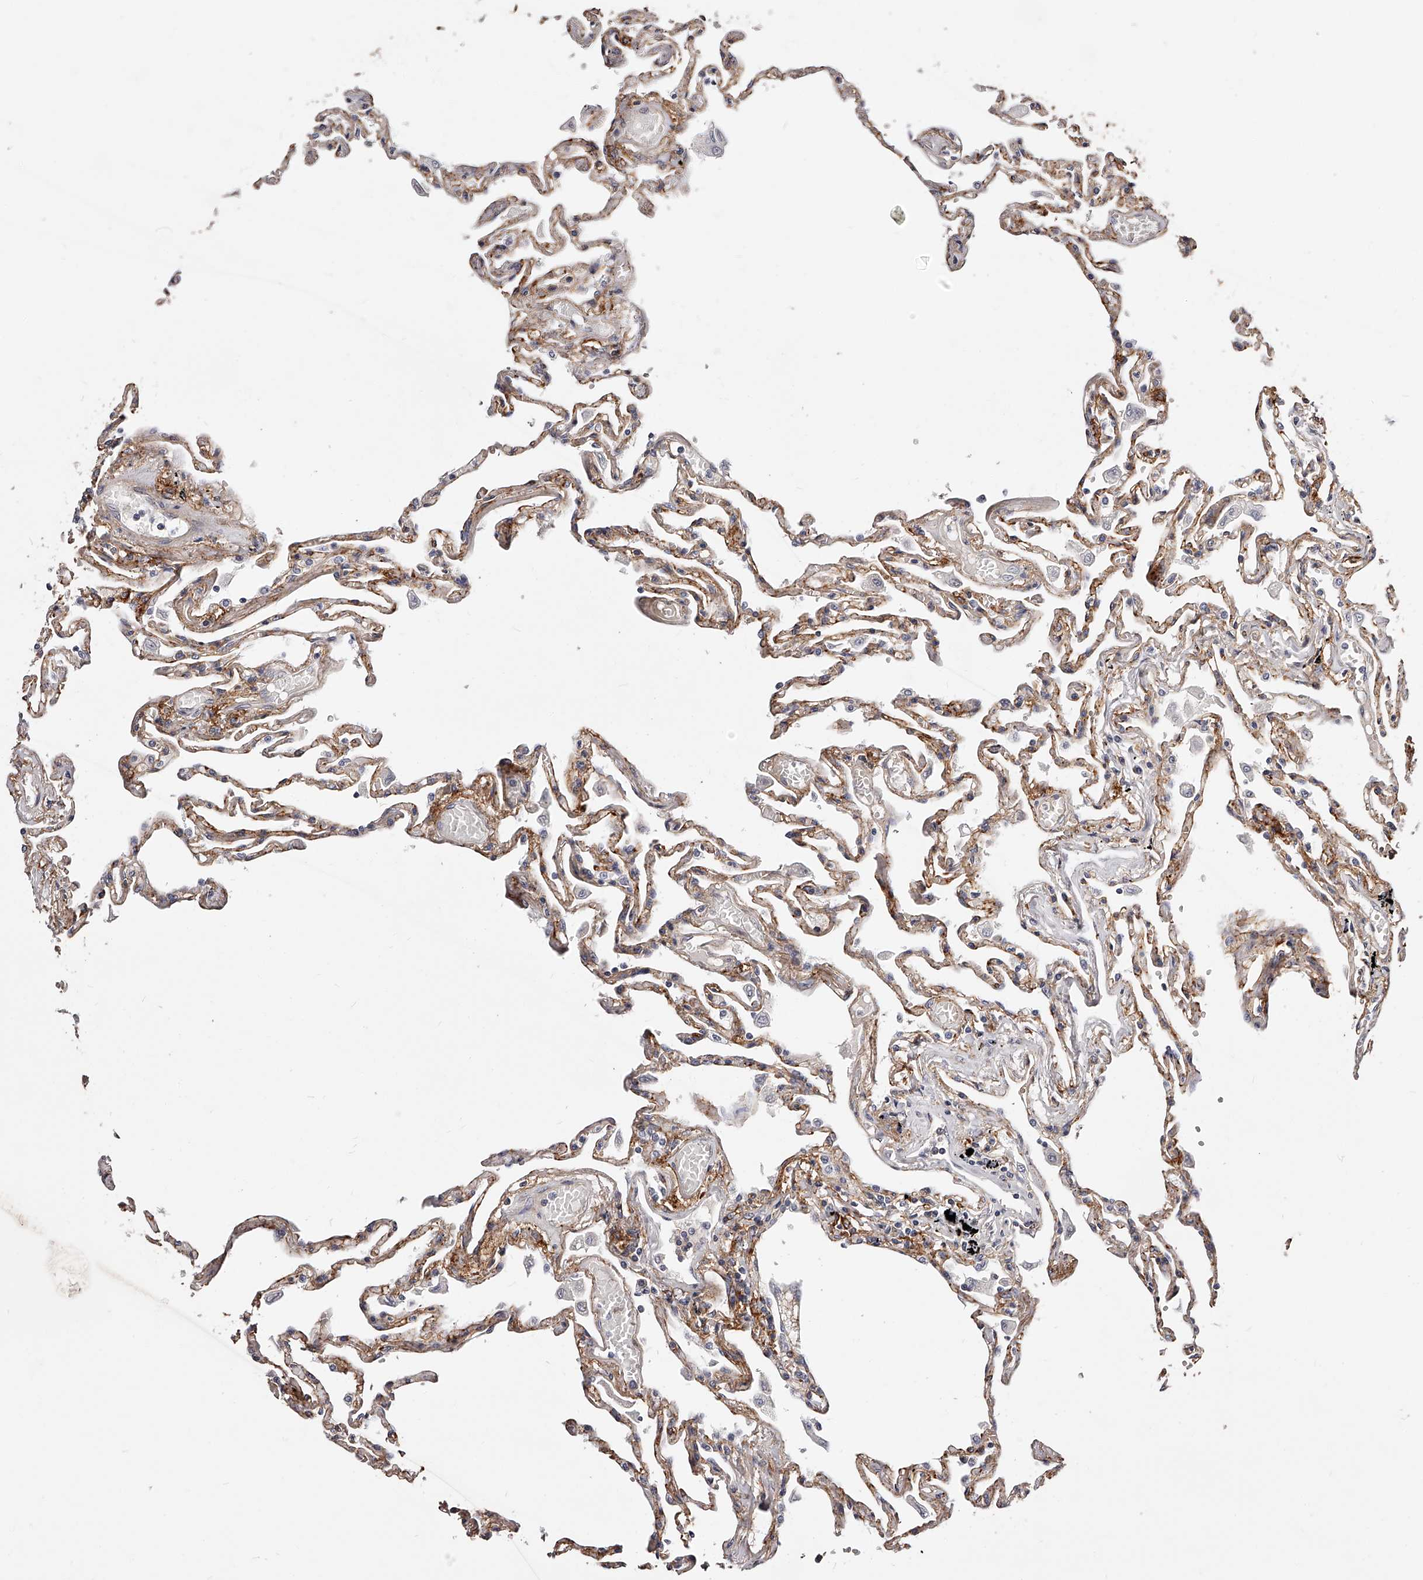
{"staining": {"intensity": "weak", "quantity": "25%-75%", "location": "cytoplasmic/membranous"}, "tissue": "lung", "cell_type": "Alveolar cells", "image_type": "normal", "snomed": [{"axis": "morphology", "description": "Normal tissue, NOS"}, {"axis": "topography", "description": "Lung"}], "caption": "Unremarkable lung shows weak cytoplasmic/membranous staining in about 25%-75% of alveolar cells.", "gene": "CD82", "patient": {"sex": "female", "age": 67}}